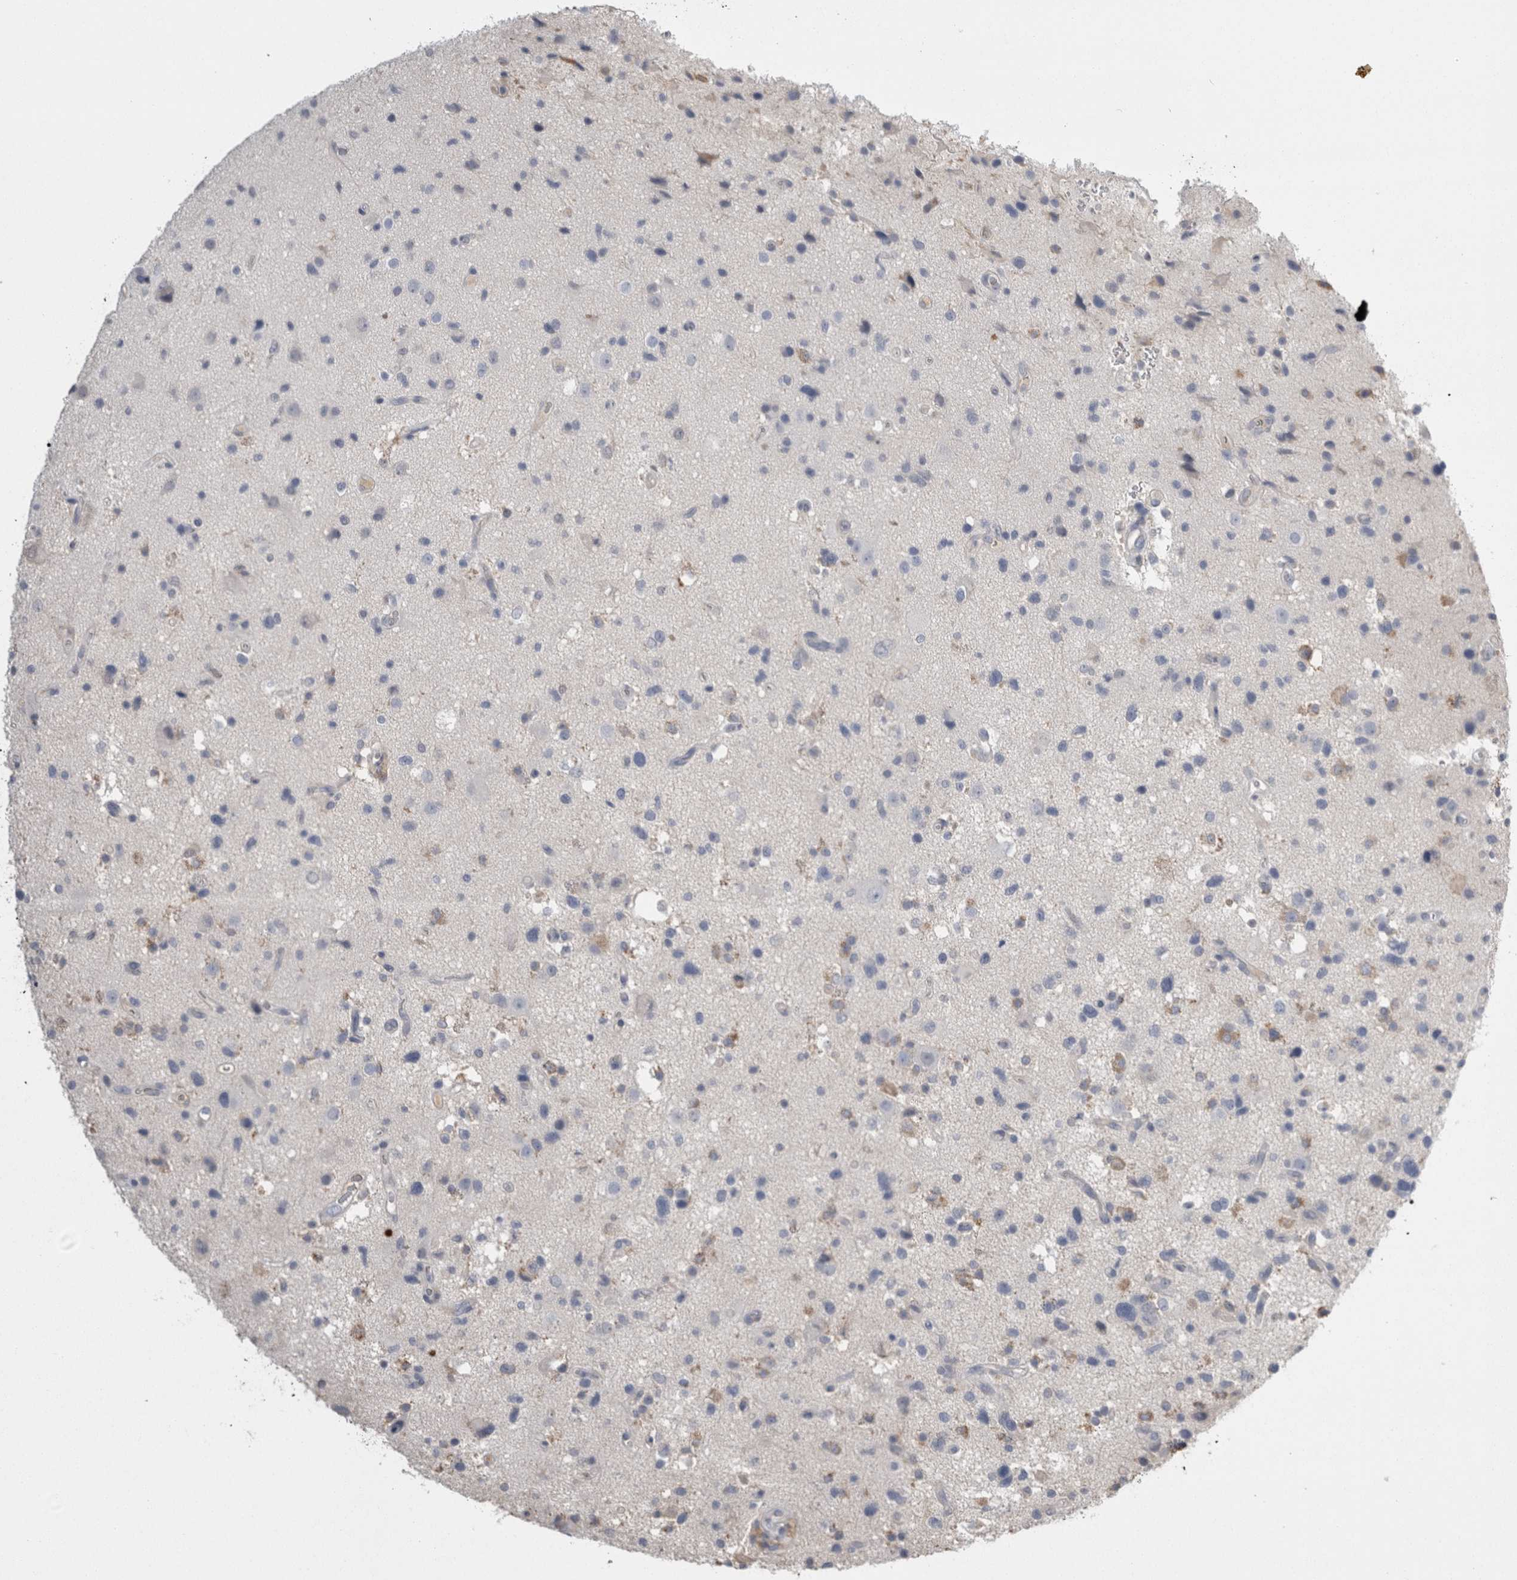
{"staining": {"intensity": "negative", "quantity": "none", "location": "none"}, "tissue": "glioma", "cell_type": "Tumor cells", "image_type": "cancer", "snomed": [{"axis": "morphology", "description": "Glioma, malignant, High grade"}, {"axis": "topography", "description": "Brain"}], "caption": "The micrograph displays no staining of tumor cells in malignant high-grade glioma.", "gene": "REG1A", "patient": {"sex": "male", "age": 33}}